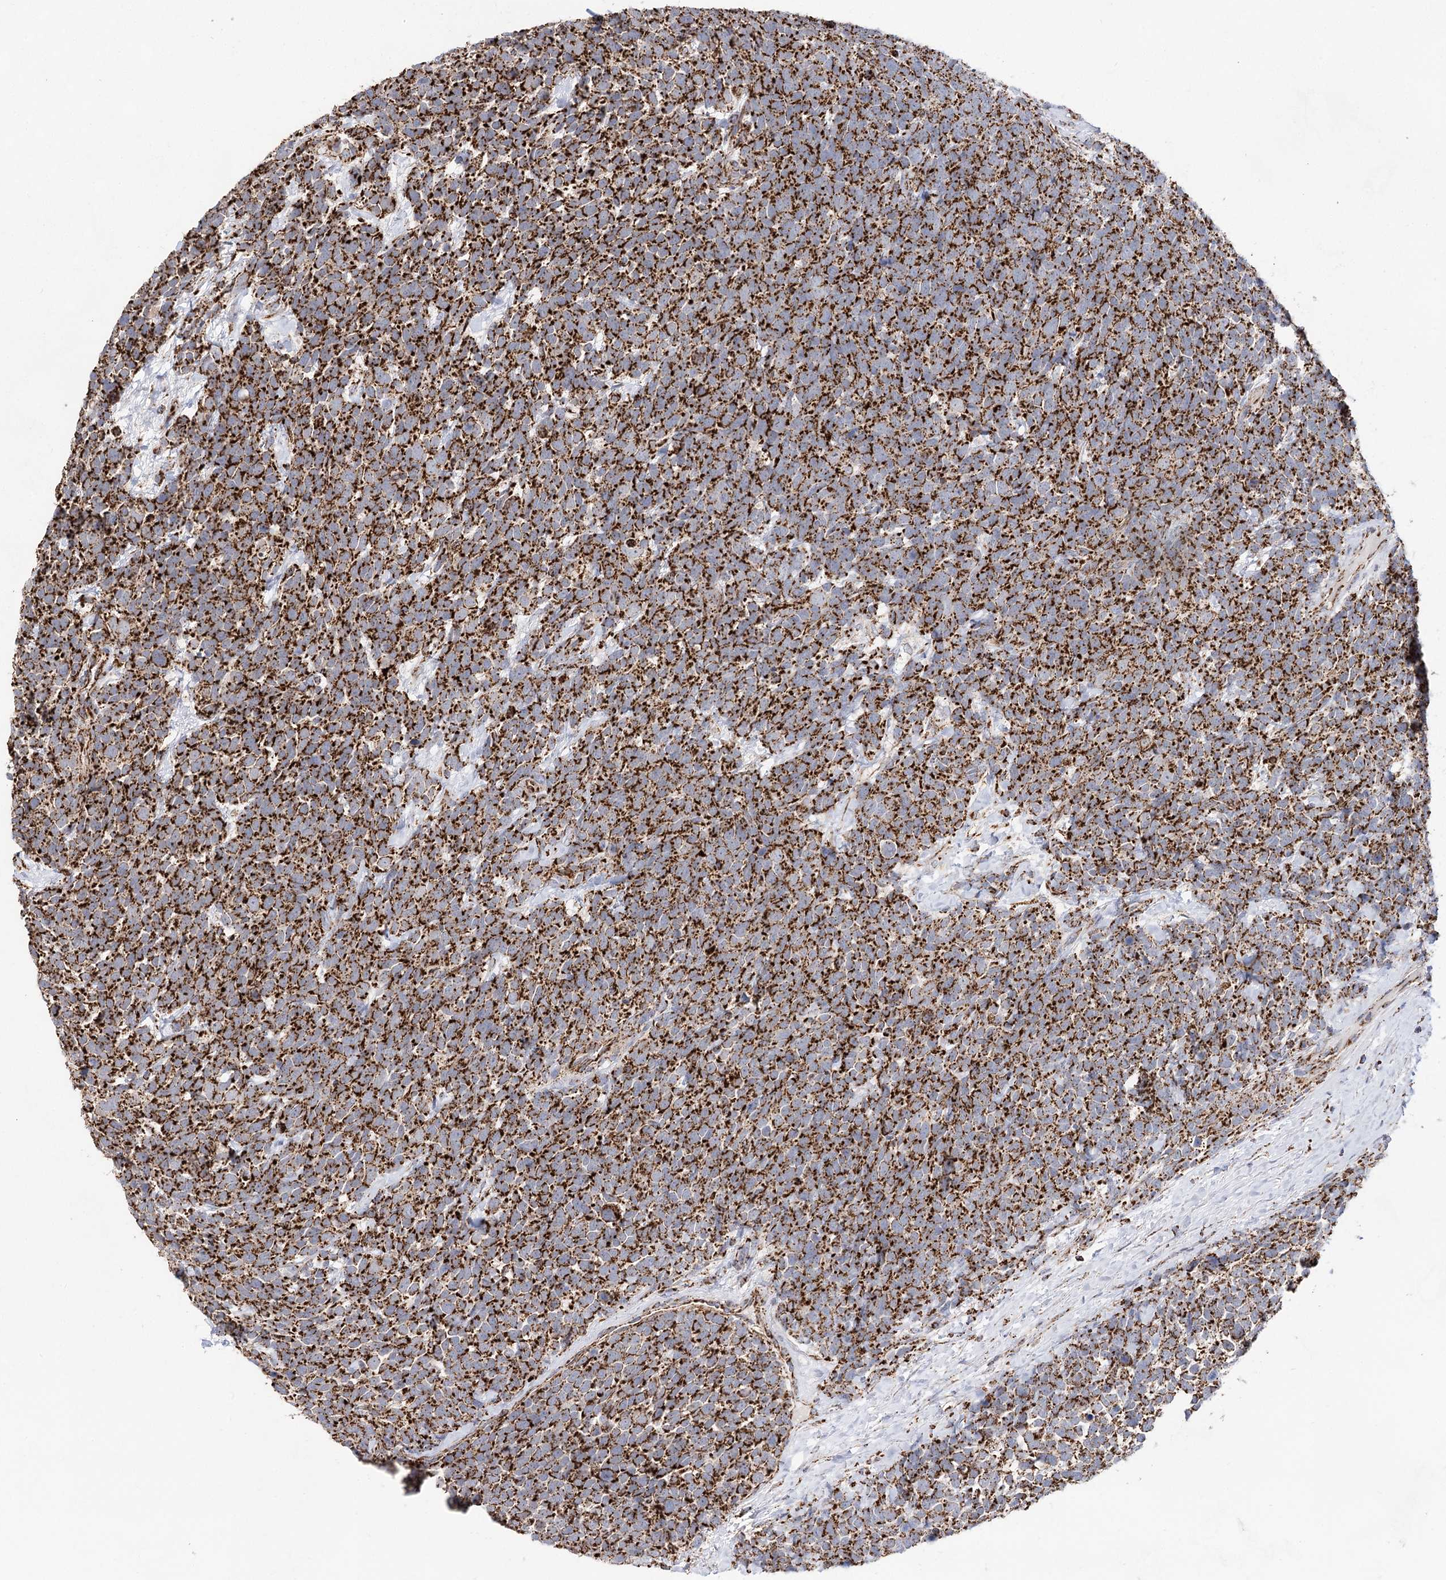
{"staining": {"intensity": "strong", "quantity": ">75%", "location": "cytoplasmic/membranous"}, "tissue": "urothelial cancer", "cell_type": "Tumor cells", "image_type": "cancer", "snomed": [{"axis": "morphology", "description": "Urothelial carcinoma, High grade"}, {"axis": "topography", "description": "Urinary bladder"}], "caption": "A high-resolution histopathology image shows immunohistochemistry staining of urothelial cancer, which reveals strong cytoplasmic/membranous positivity in about >75% of tumor cells.", "gene": "NADK2", "patient": {"sex": "female", "age": 82}}